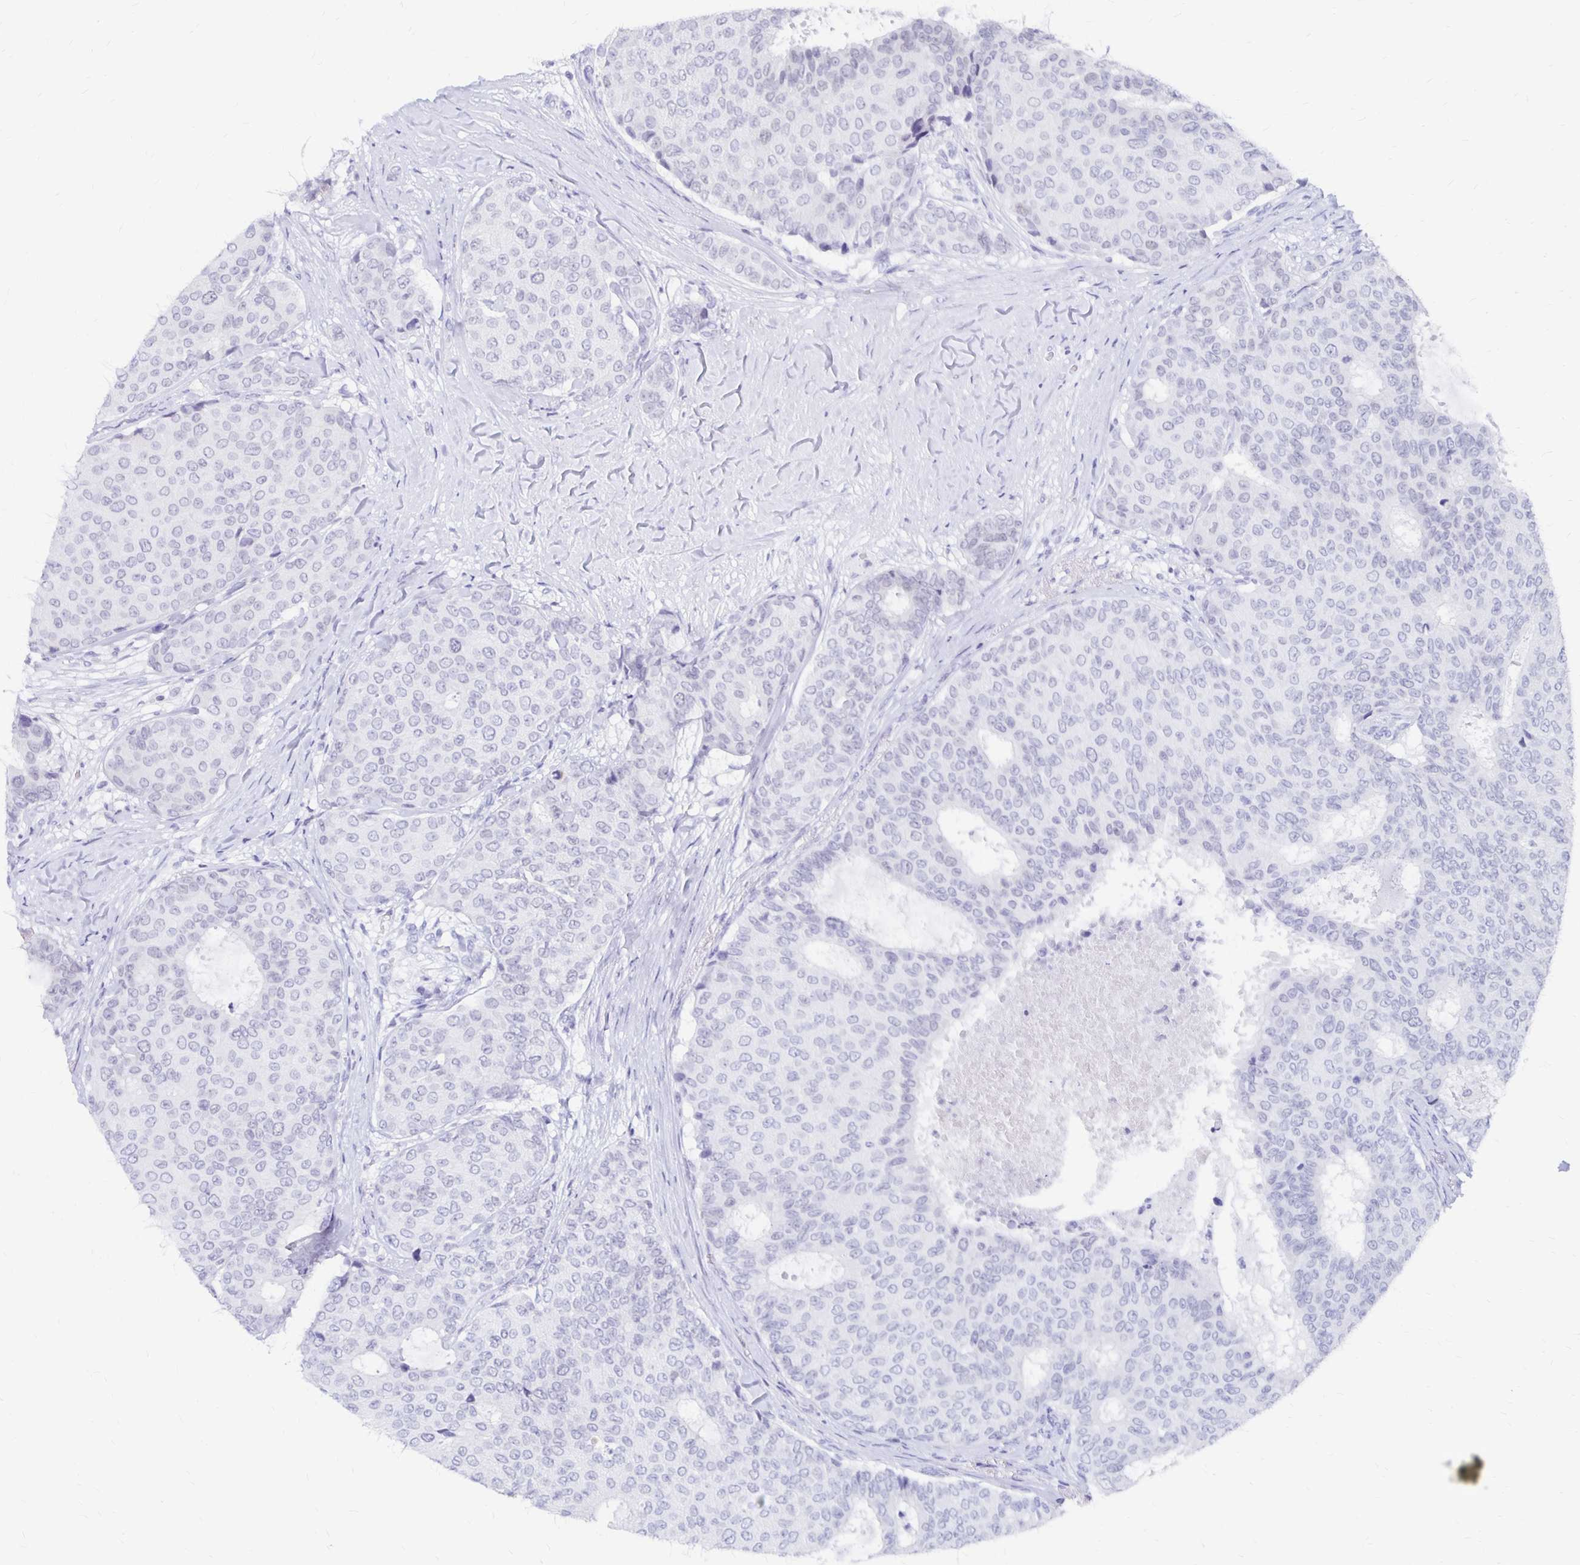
{"staining": {"intensity": "negative", "quantity": "none", "location": "none"}, "tissue": "breast cancer", "cell_type": "Tumor cells", "image_type": "cancer", "snomed": [{"axis": "morphology", "description": "Duct carcinoma"}, {"axis": "topography", "description": "Breast"}], "caption": "An immunohistochemistry micrograph of breast cancer (invasive ductal carcinoma) is shown. There is no staining in tumor cells of breast cancer (invasive ductal carcinoma).", "gene": "SYT2", "patient": {"sex": "female", "age": 75}}